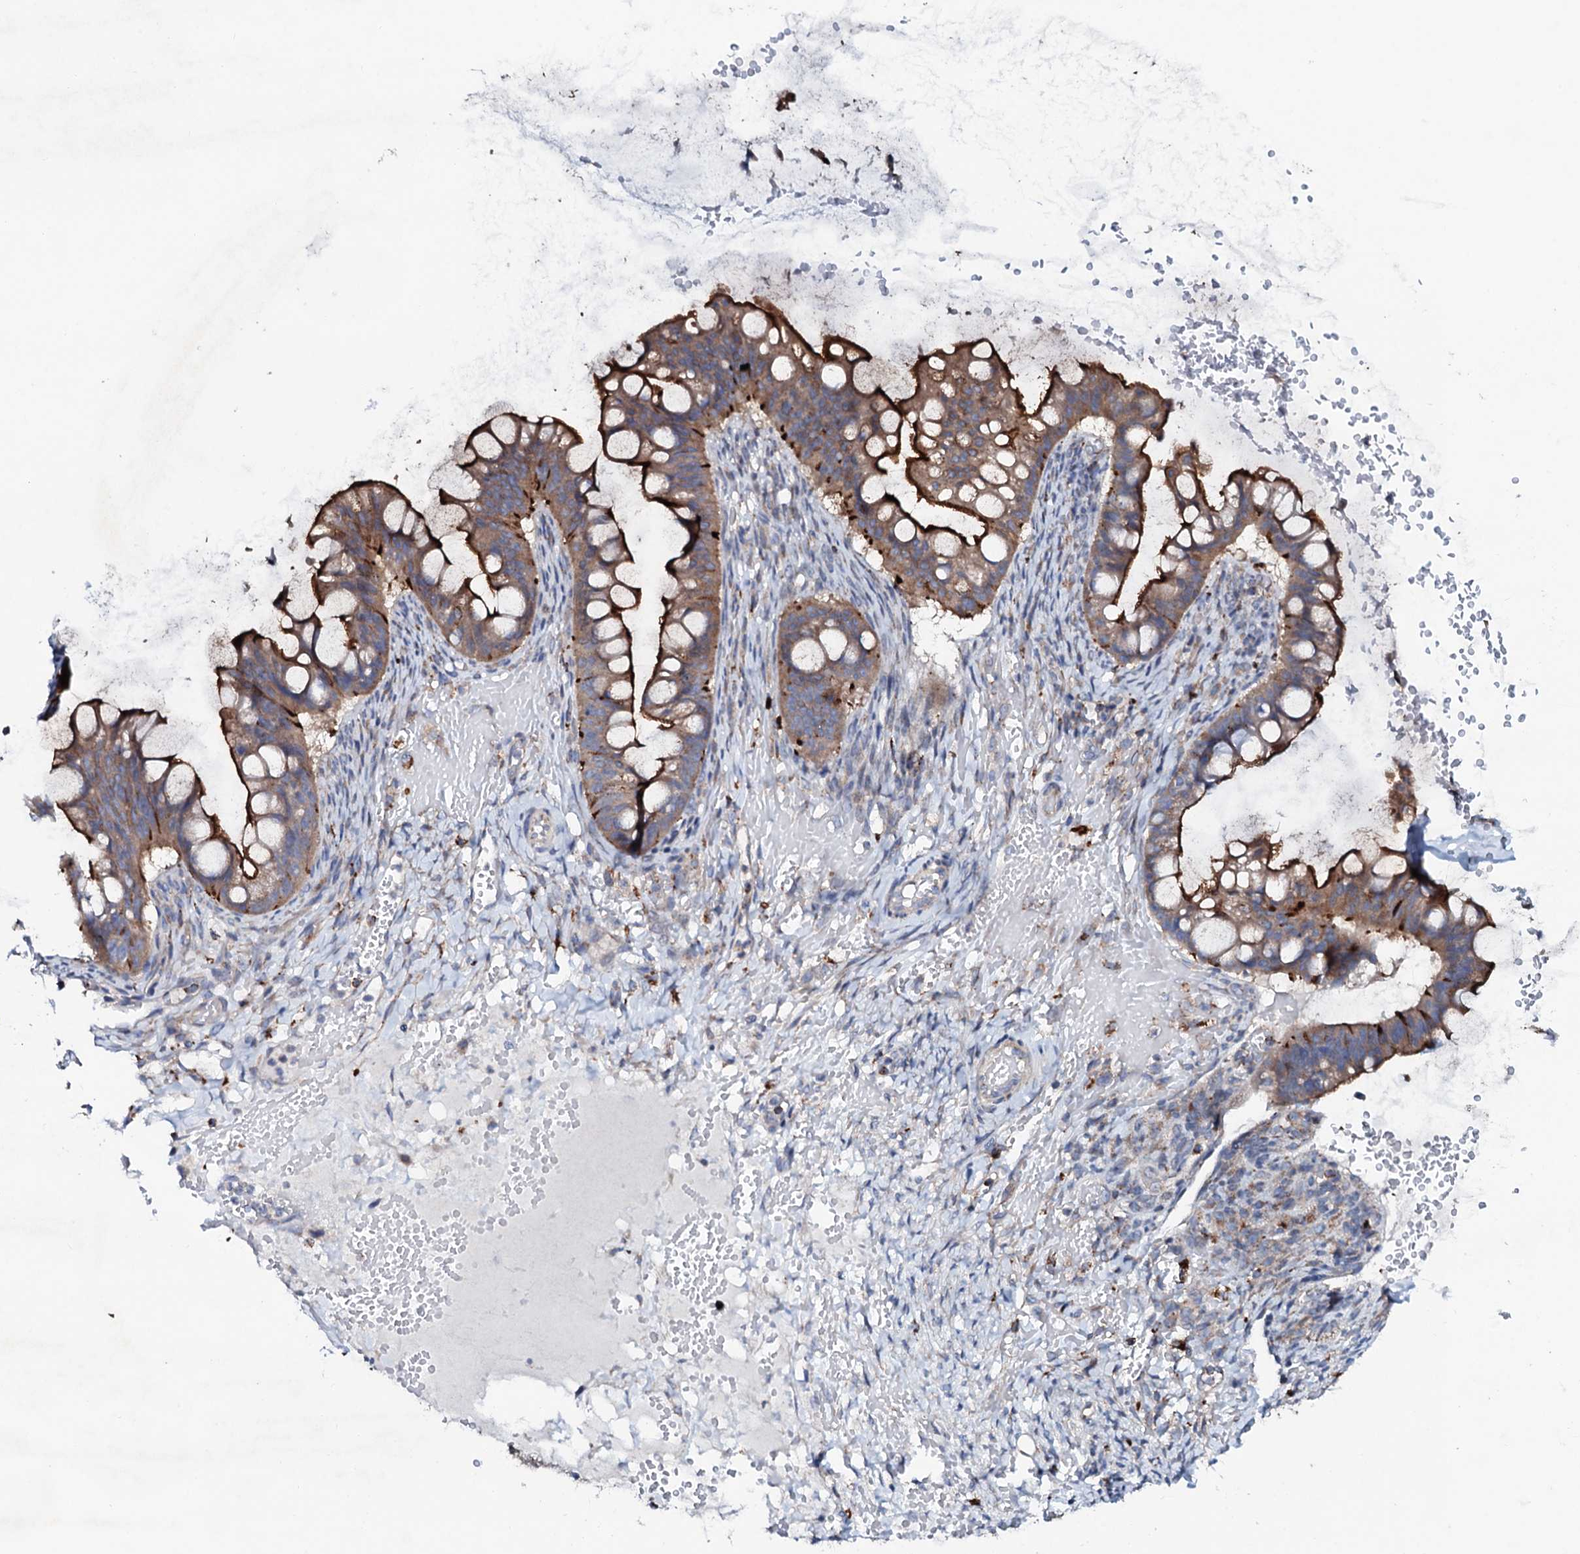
{"staining": {"intensity": "strong", "quantity": "25%-75%", "location": "cytoplasmic/membranous"}, "tissue": "ovarian cancer", "cell_type": "Tumor cells", "image_type": "cancer", "snomed": [{"axis": "morphology", "description": "Cystadenocarcinoma, mucinous, NOS"}, {"axis": "topography", "description": "Ovary"}], "caption": "Immunohistochemical staining of human mucinous cystadenocarcinoma (ovarian) exhibits high levels of strong cytoplasmic/membranous protein positivity in about 25%-75% of tumor cells.", "gene": "P2RX4", "patient": {"sex": "female", "age": 73}}